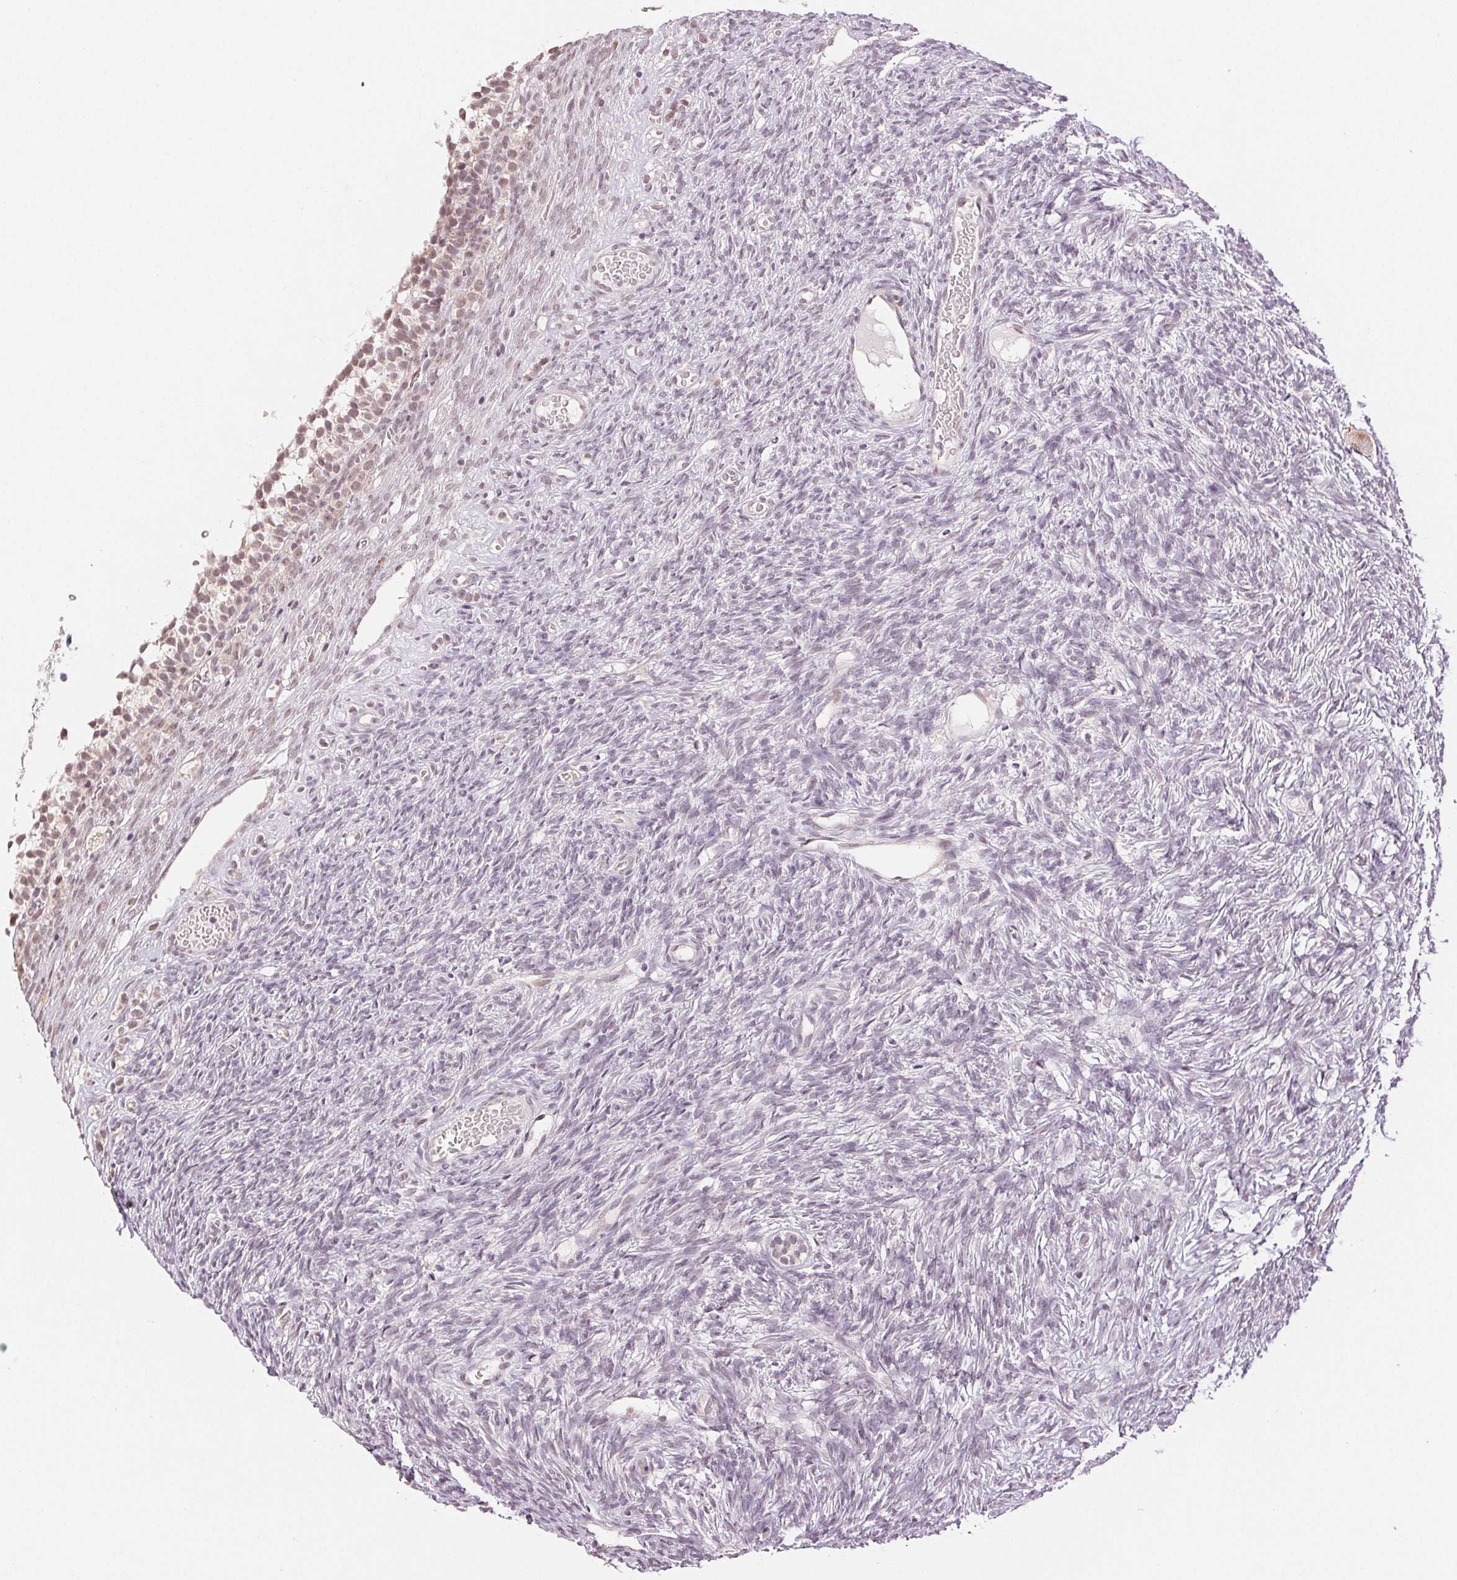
{"staining": {"intensity": "negative", "quantity": "none", "location": "none"}, "tissue": "ovary", "cell_type": "Ovarian stroma cells", "image_type": "normal", "snomed": [{"axis": "morphology", "description": "Normal tissue, NOS"}, {"axis": "topography", "description": "Ovary"}], "caption": "This is an immunohistochemistry (IHC) photomicrograph of unremarkable human ovary. There is no staining in ovarian stroma cells.", "gene": "PLCB1", "patient": {"sex": "female", "age": 34}}